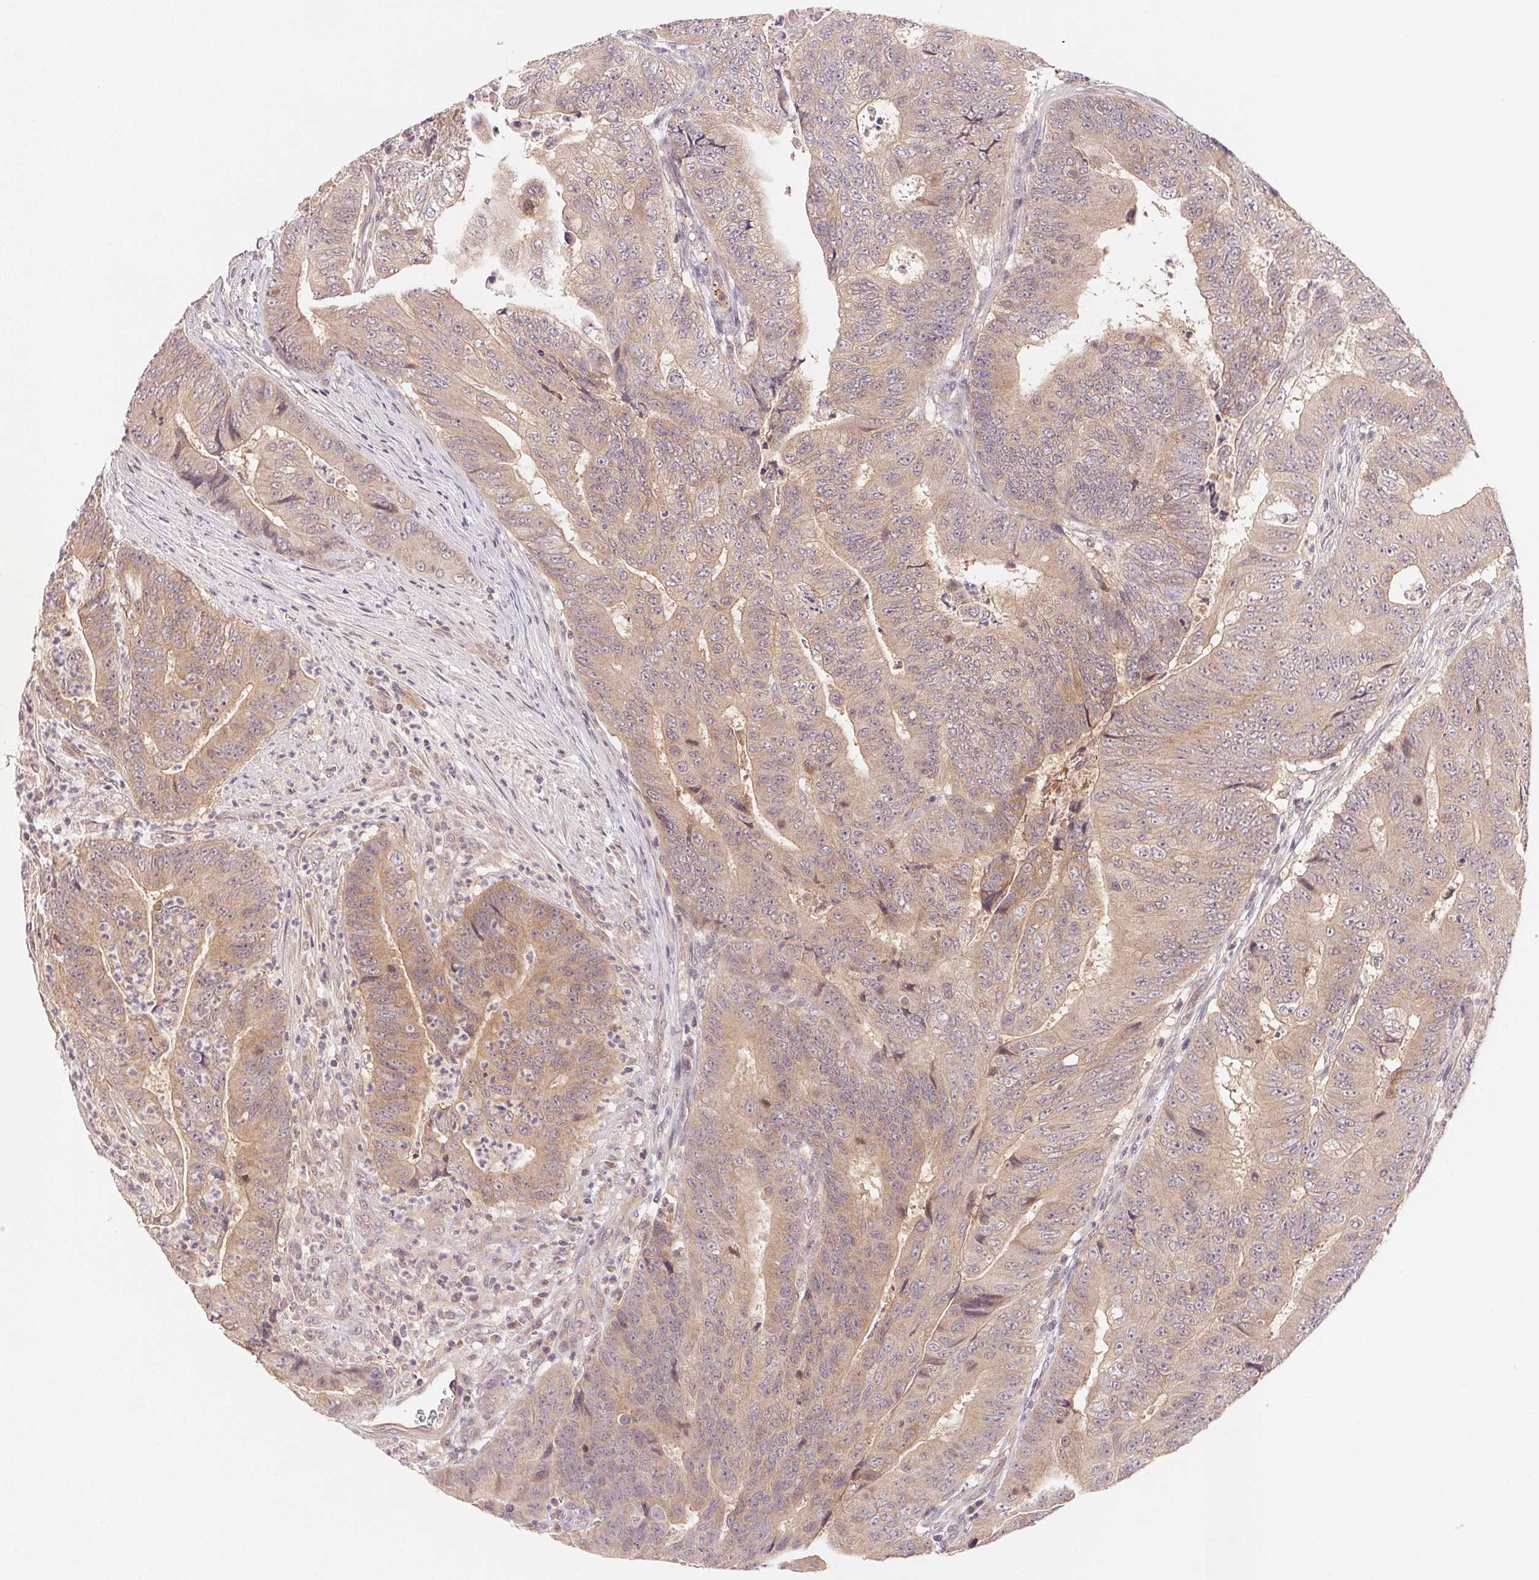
{"staining": {"intensity": "moderate", "quantity": ">75%", "location": "cytoplasmic/membranous"}, "tissue": "colorectal cancer", "cell_type": "Tumor cells", "image_type": "cancer", "snomed": [{"axis": "morphology", "description": "Adenocarcinoma, NOS"}, {"axis": "topography", "description": "Colon"}], "caption": "The micrograph demonstrates immunohistochemical staining of adenocarcinoma (colorectal). There is moderate cytoplasmic/membranous expression is identified in approximately >75% of tumor cells.", "gene": "BNIP5", "patient": {"sex": "female", "age": 48}}